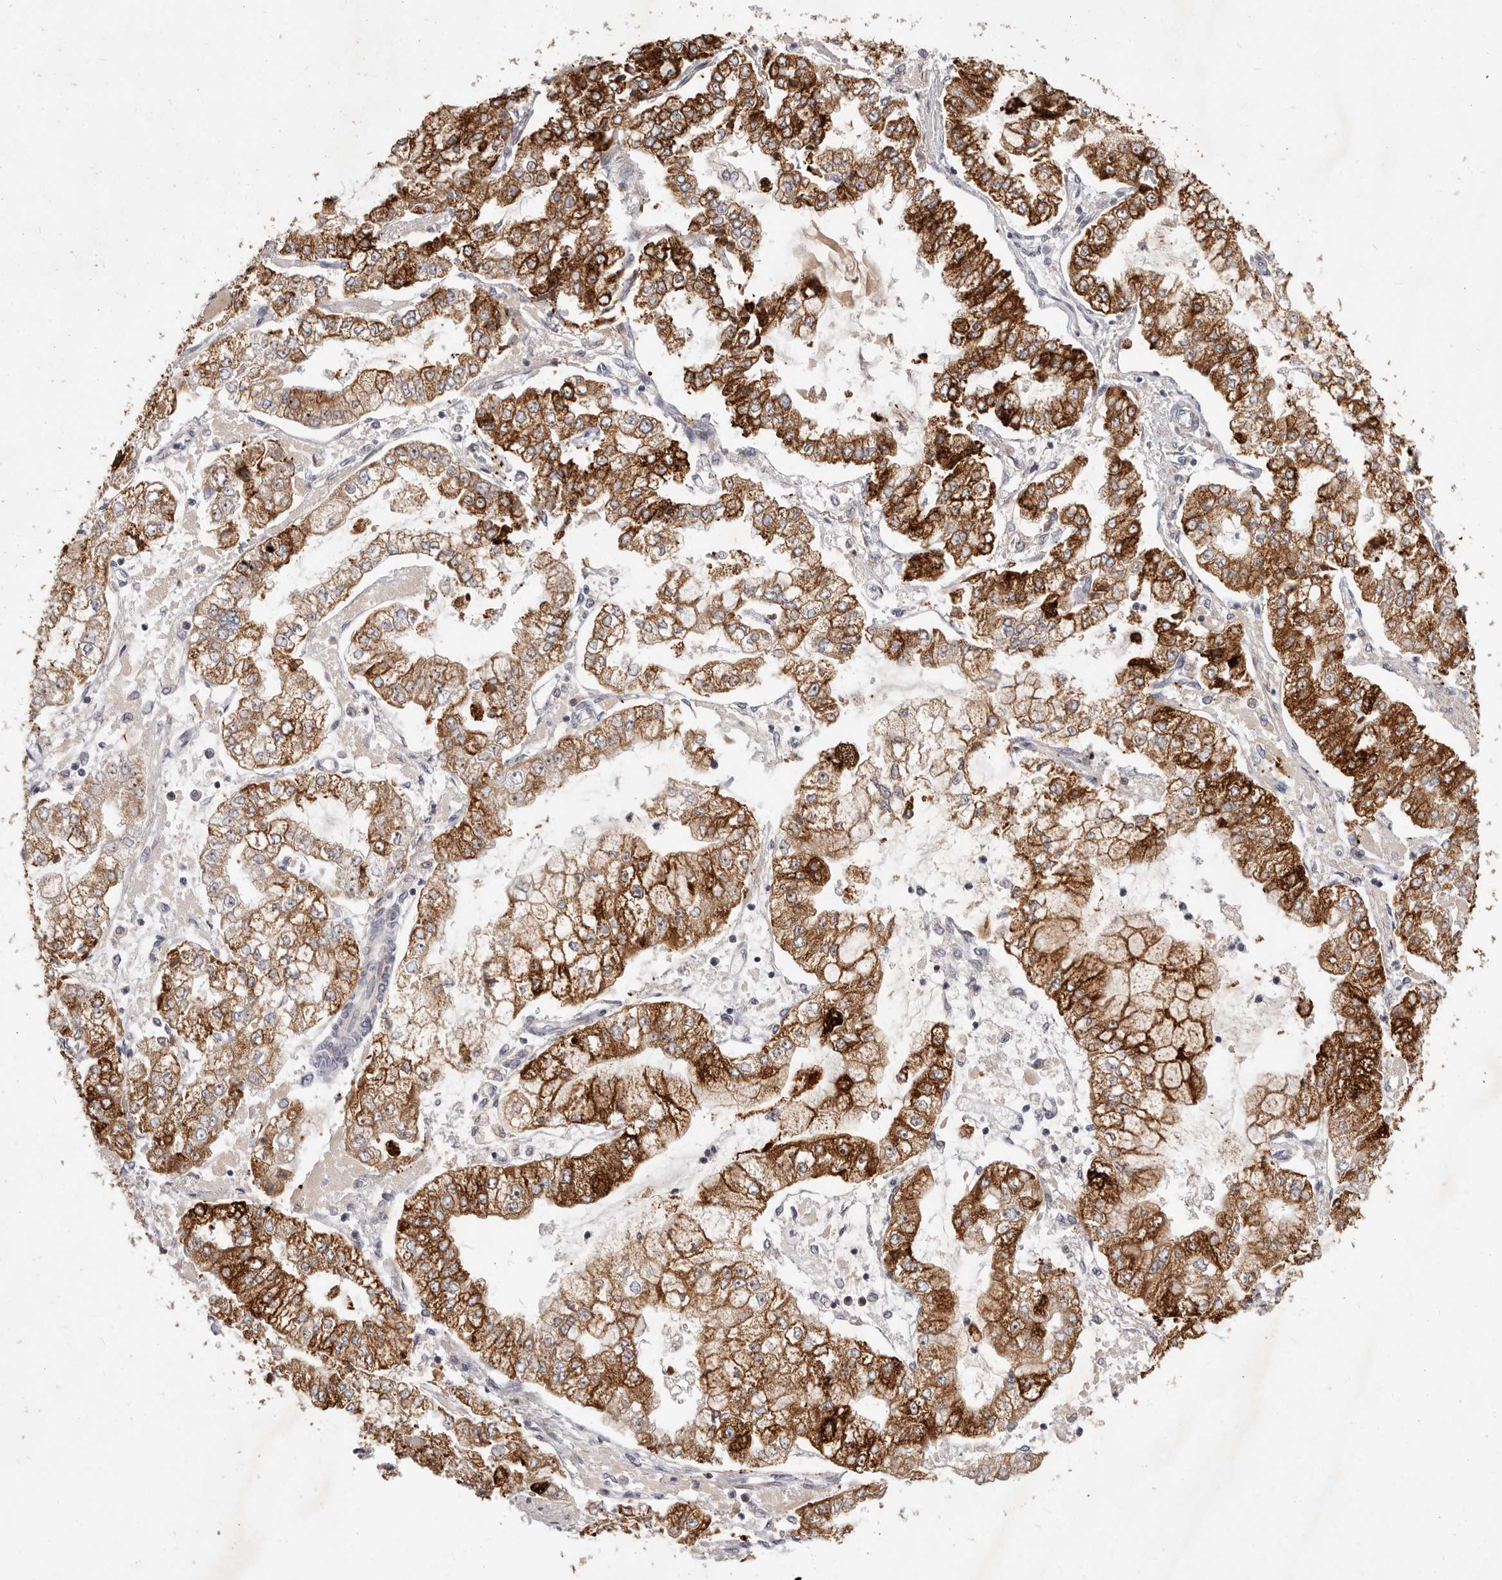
{"staining": {"intensity": "strong", "quantity": ">75%", "location": "cytoplasmic/membranous"}, "tissue": "stomach cancer", "cell_type": "Tumor cells", "image_type": "cancer", "snomed": [{"axis": "morphology", "description": "Adenocarcinoma, NOS"}, {"axis": "topography", "description": "Stomach"}], "caption": "Protein analysis of stomach adenocarcinoma tissue exhibits strong cytoplasmic/membranous expression in approximately >75% of tumor cells.", "gene": "TFB2M", "patient": {"sex": "male", "age": 76}}